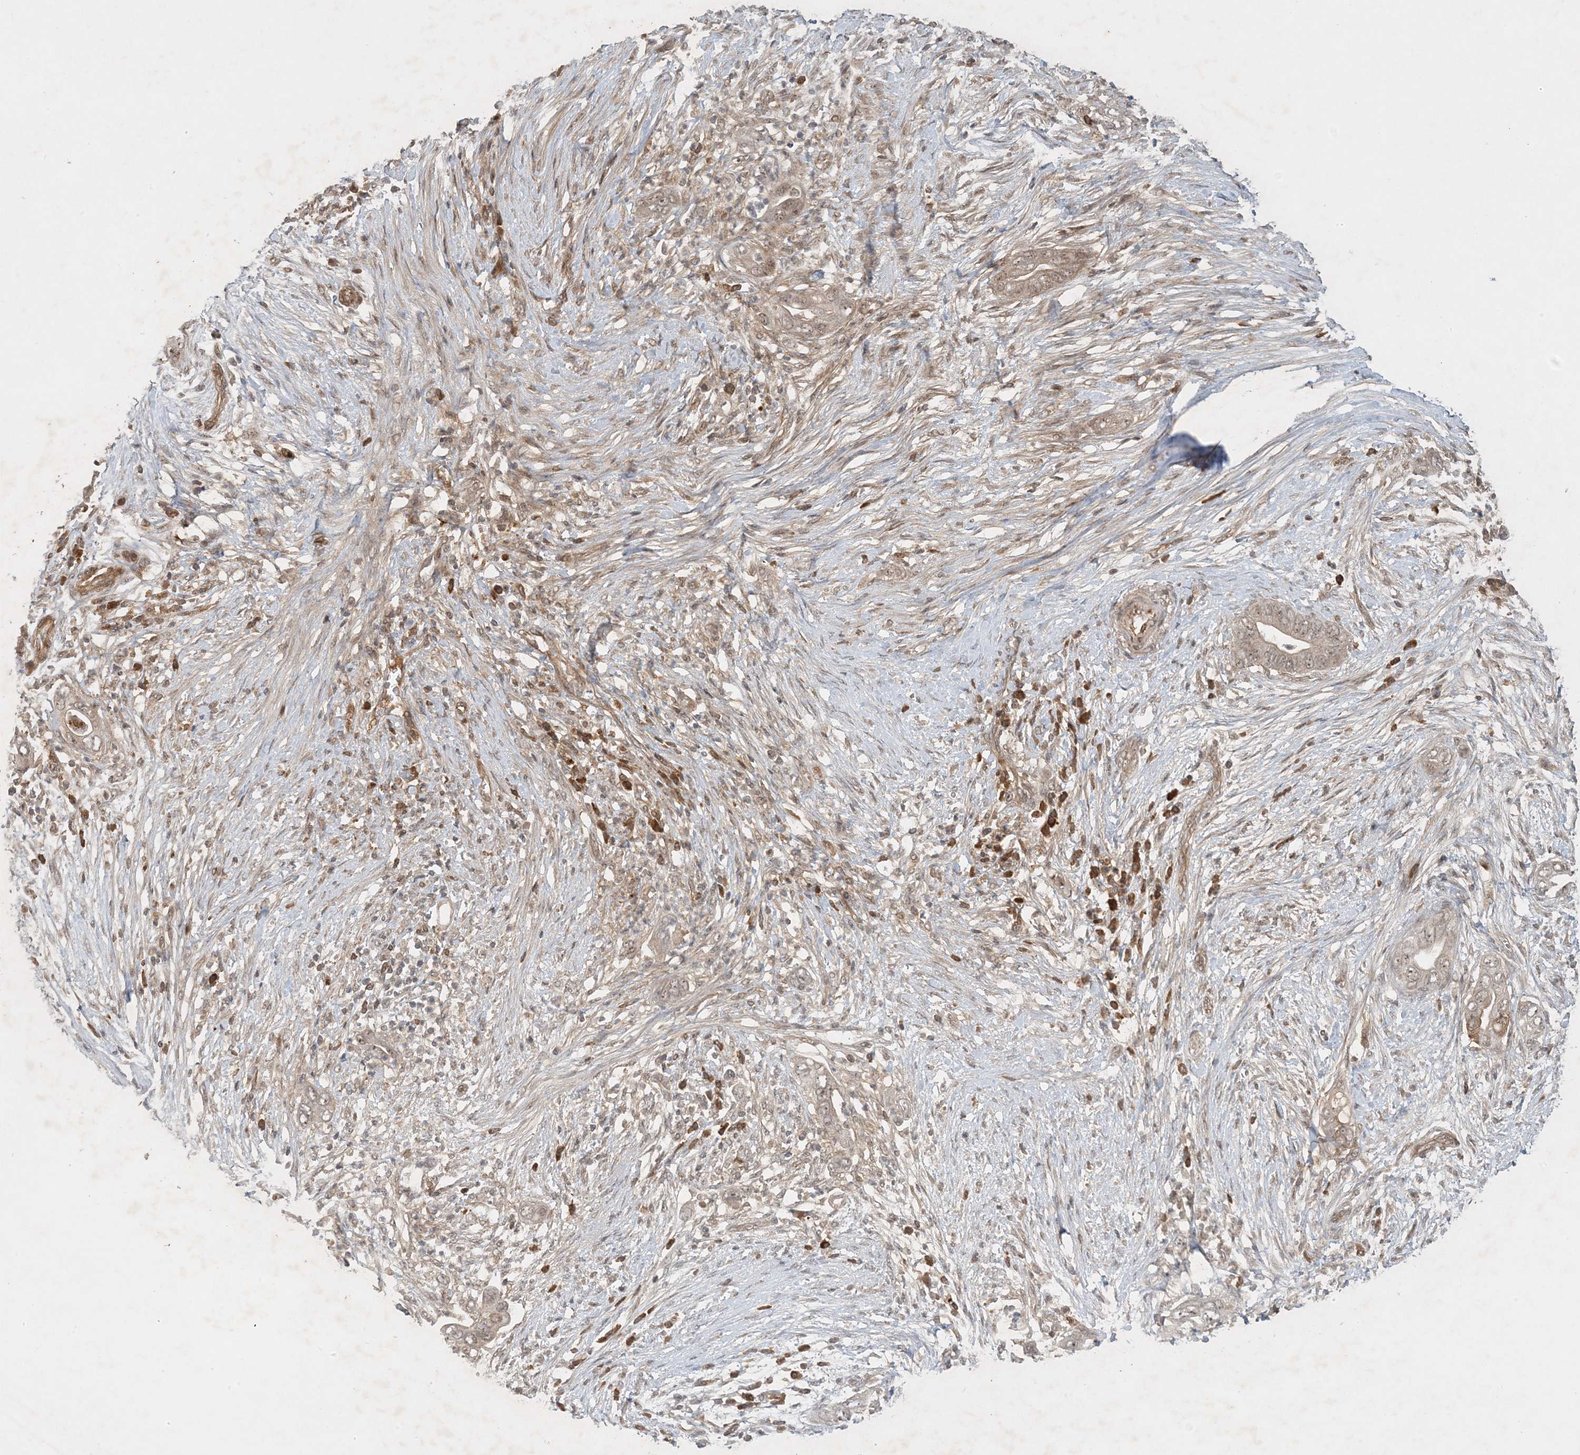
{"staining": {"intensity": "weak", "quantity": ">75%", "location": "cytoplasmic/membranous,nuclear"}, "tissue": "pancreatic cancer", "cell_type": "Tumor cells", "image_type": "cancer", "snomed": [{"axis": "morphology", "description": "Adenocarcinoma, NOS"}, {"axis": "topography", "description": "Pancreas"}], "caption": "Immunohistochemical staining of adenocarcinoma (pancreatic) reveals weak cytoplasmic/membranous and nuclear protein positivity in about >75% of tumor cells.", "gene": "ZCCHC4", "patient": {"sex": "male", "age": 75}}